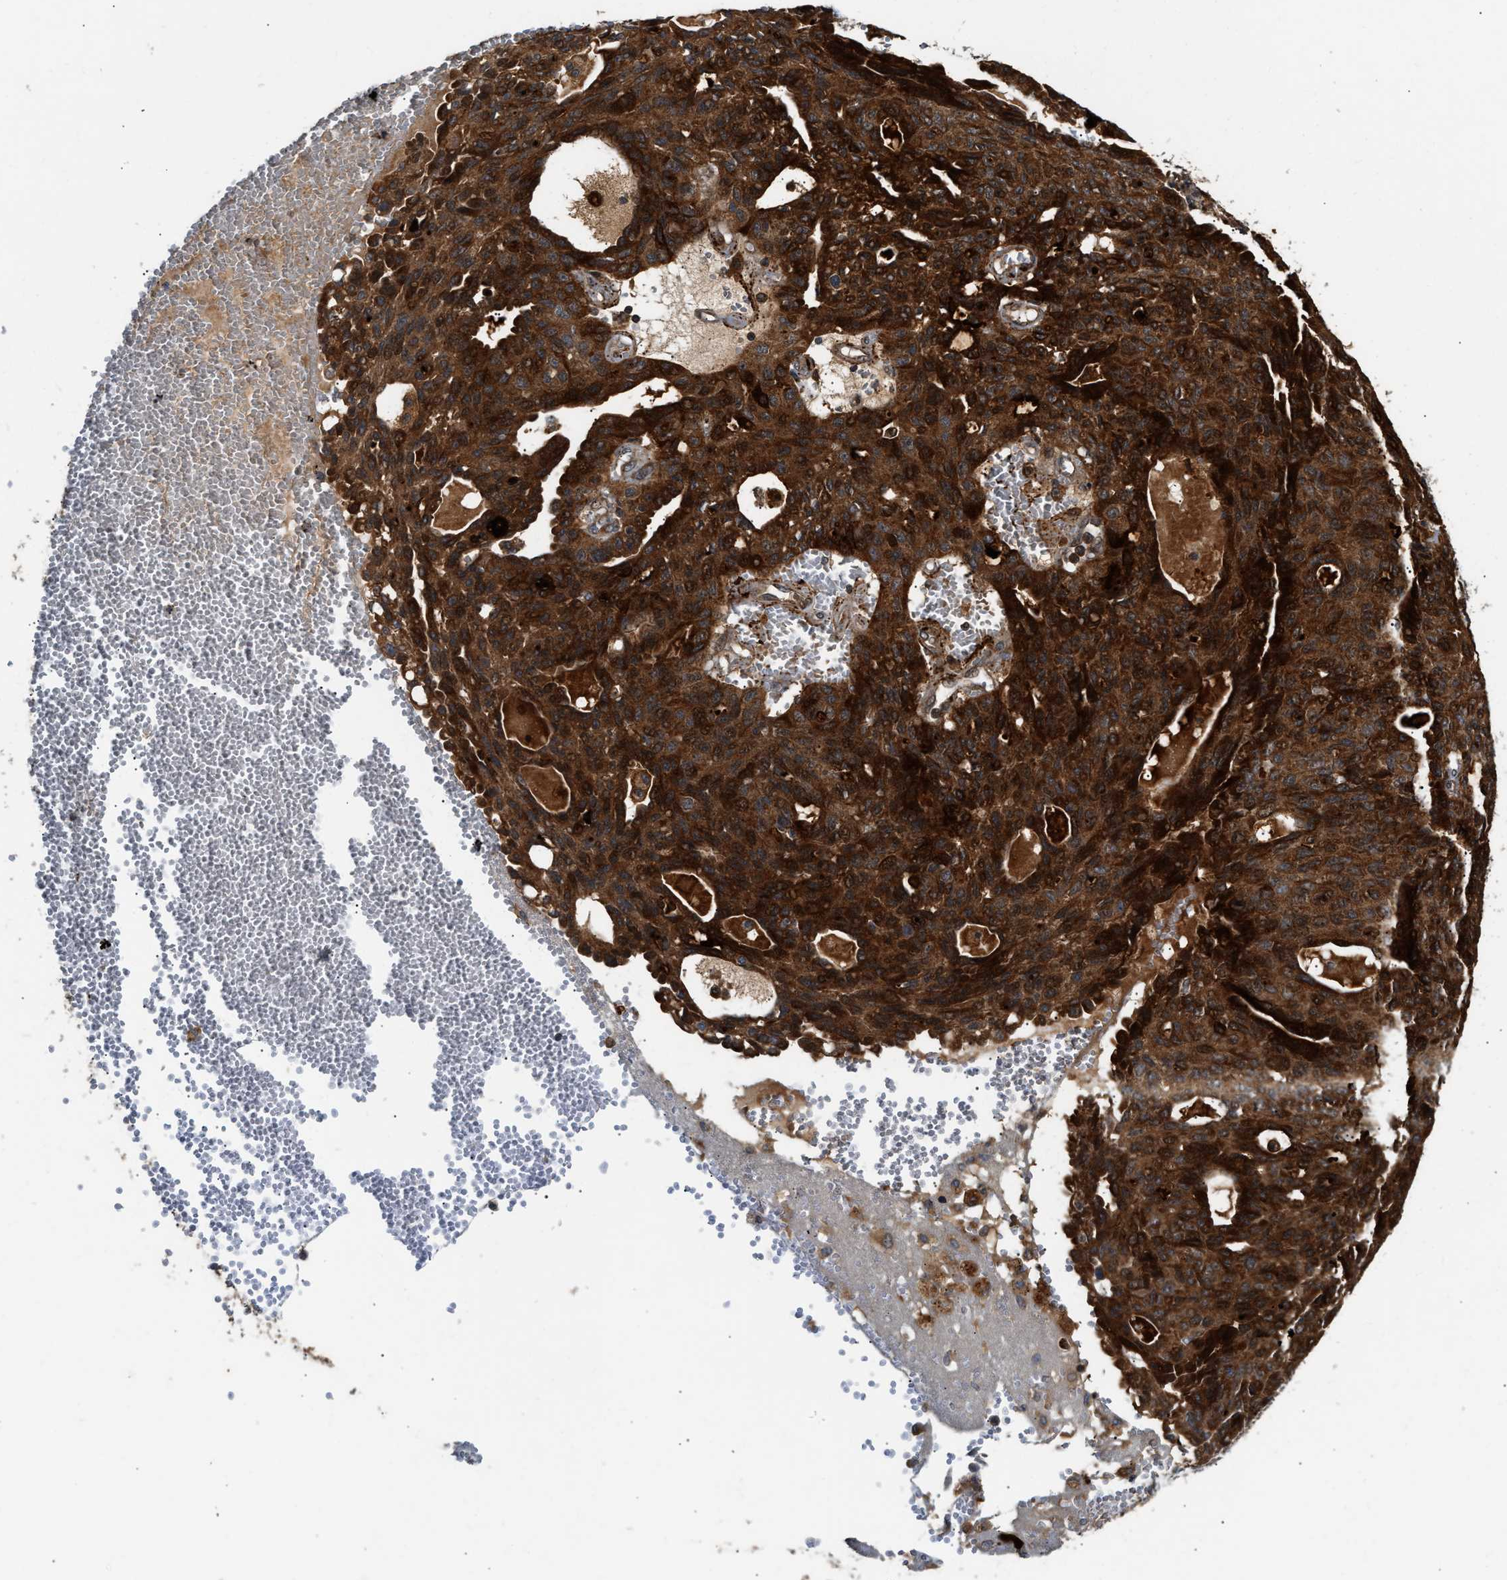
{"staining": {"intensity": "strong", "quantity": ">75%", "location": "cytoplasmic/membranous,nuclear"}, "tissue": "ovarian cancer", "cell_type": "Tumor cells", "image_type": "cancer", "snomed": [{"axis": "morphology", "description": "Carcinoma, endometroid"}, {"axis": "topography", "description": "Ovary"}], "caption": "Immunohistochemical staining of human ovarian endometroid carcinoma reveals high levels of strong cytoplasmic/membranous and nuclear protein staining in about >75% of tumor cells.", "gene": "EXTL2", "patient": {"sex": "female", "age": 60}}